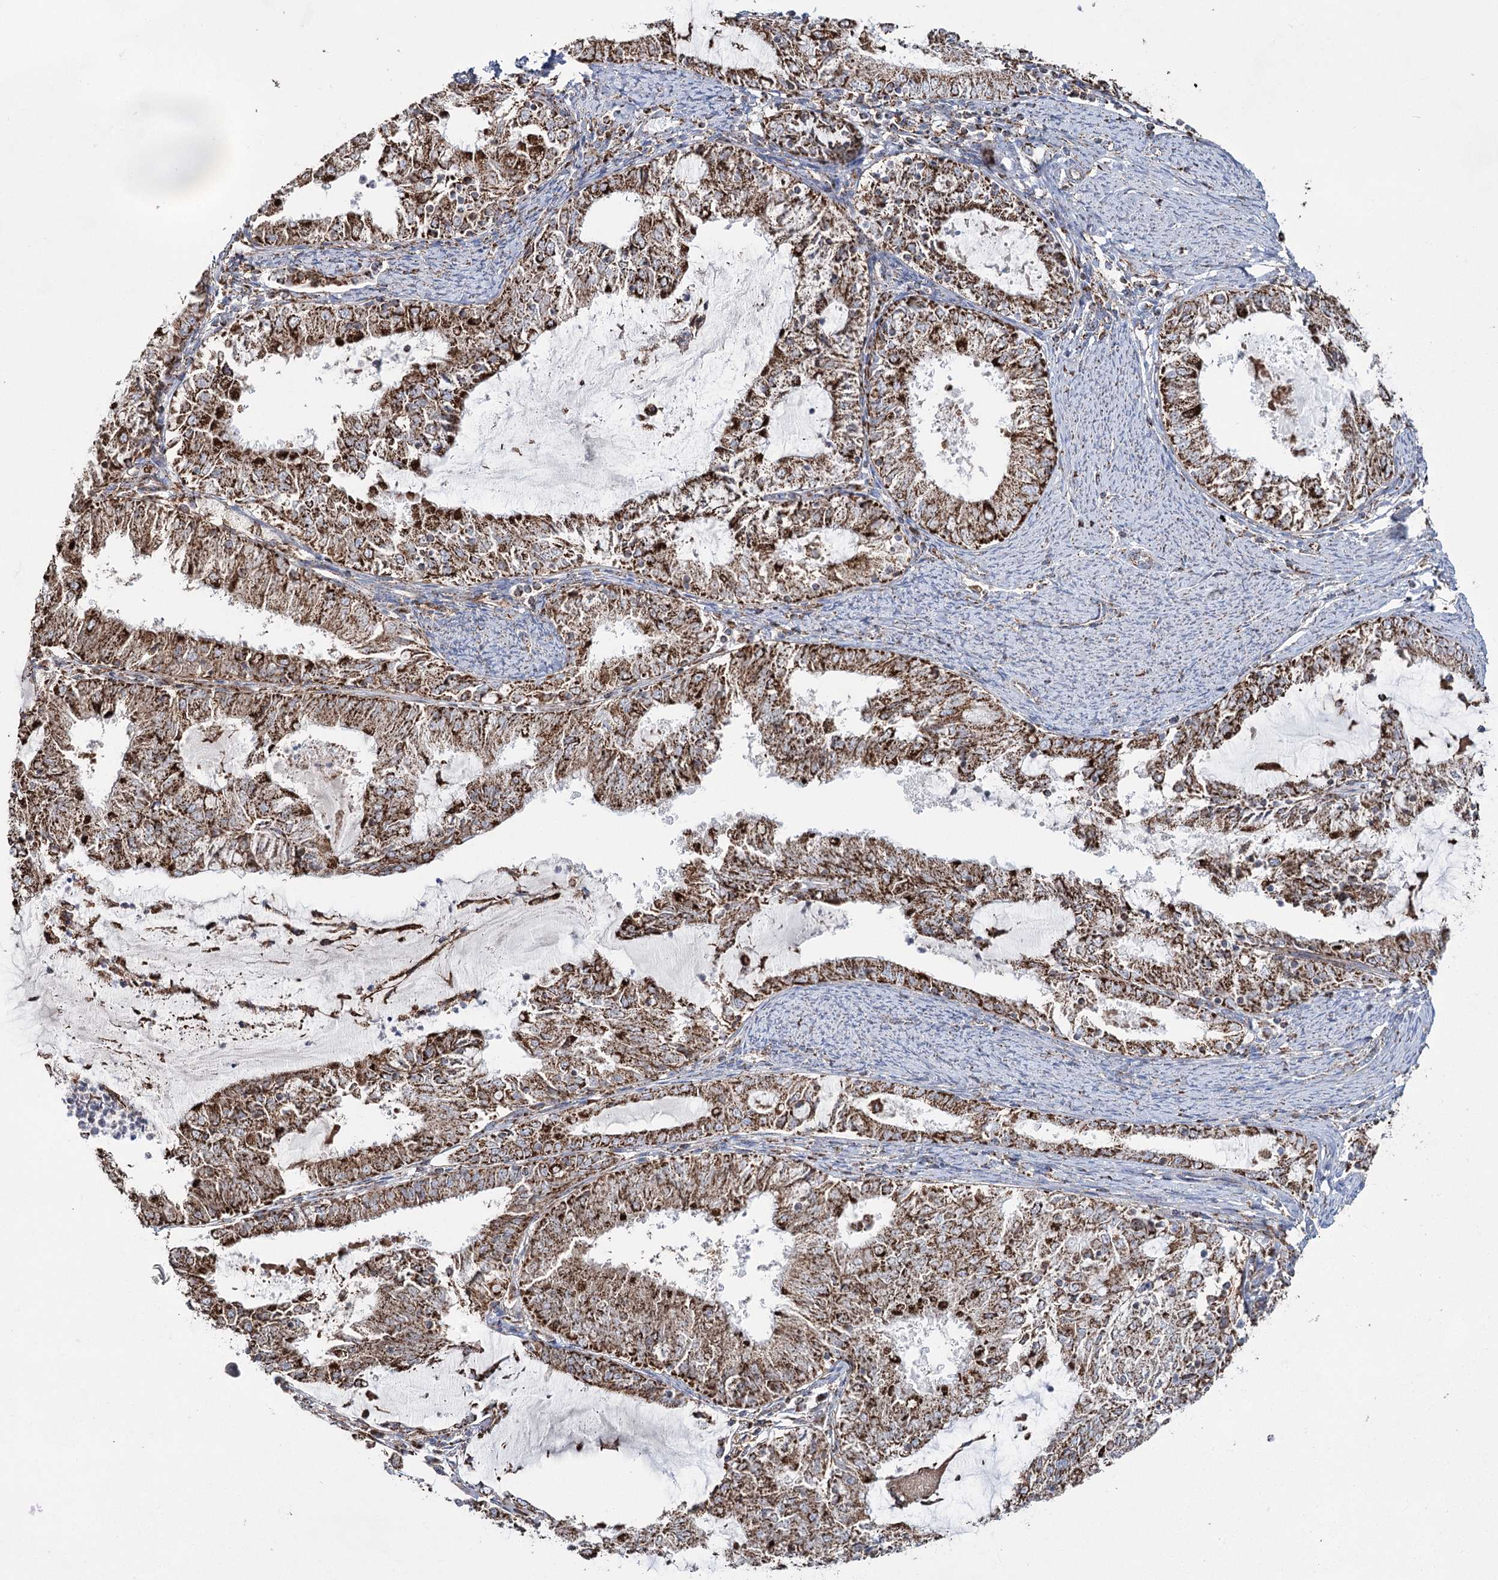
{"staining": {"intensity": "moderate", "quantity": ">75%", "location": "cytoplasmic/membranous"}, "tissue": "endometrial cancer", "cell_type": "Tumor cells", "image_type": "cancer", "snomed": [{"axis": "morphology", "description": "Adenocarcinoma, NOS"}, {"axis": "topography", "description": "Endometrium"}], "caption": "Human endometrial cancer (adenocarcinoma) stained with a protein marker reveals moderate staining in tumor cells.", "gene": "CWF19L1", "patient": {"sex": "female", "age": 57}}